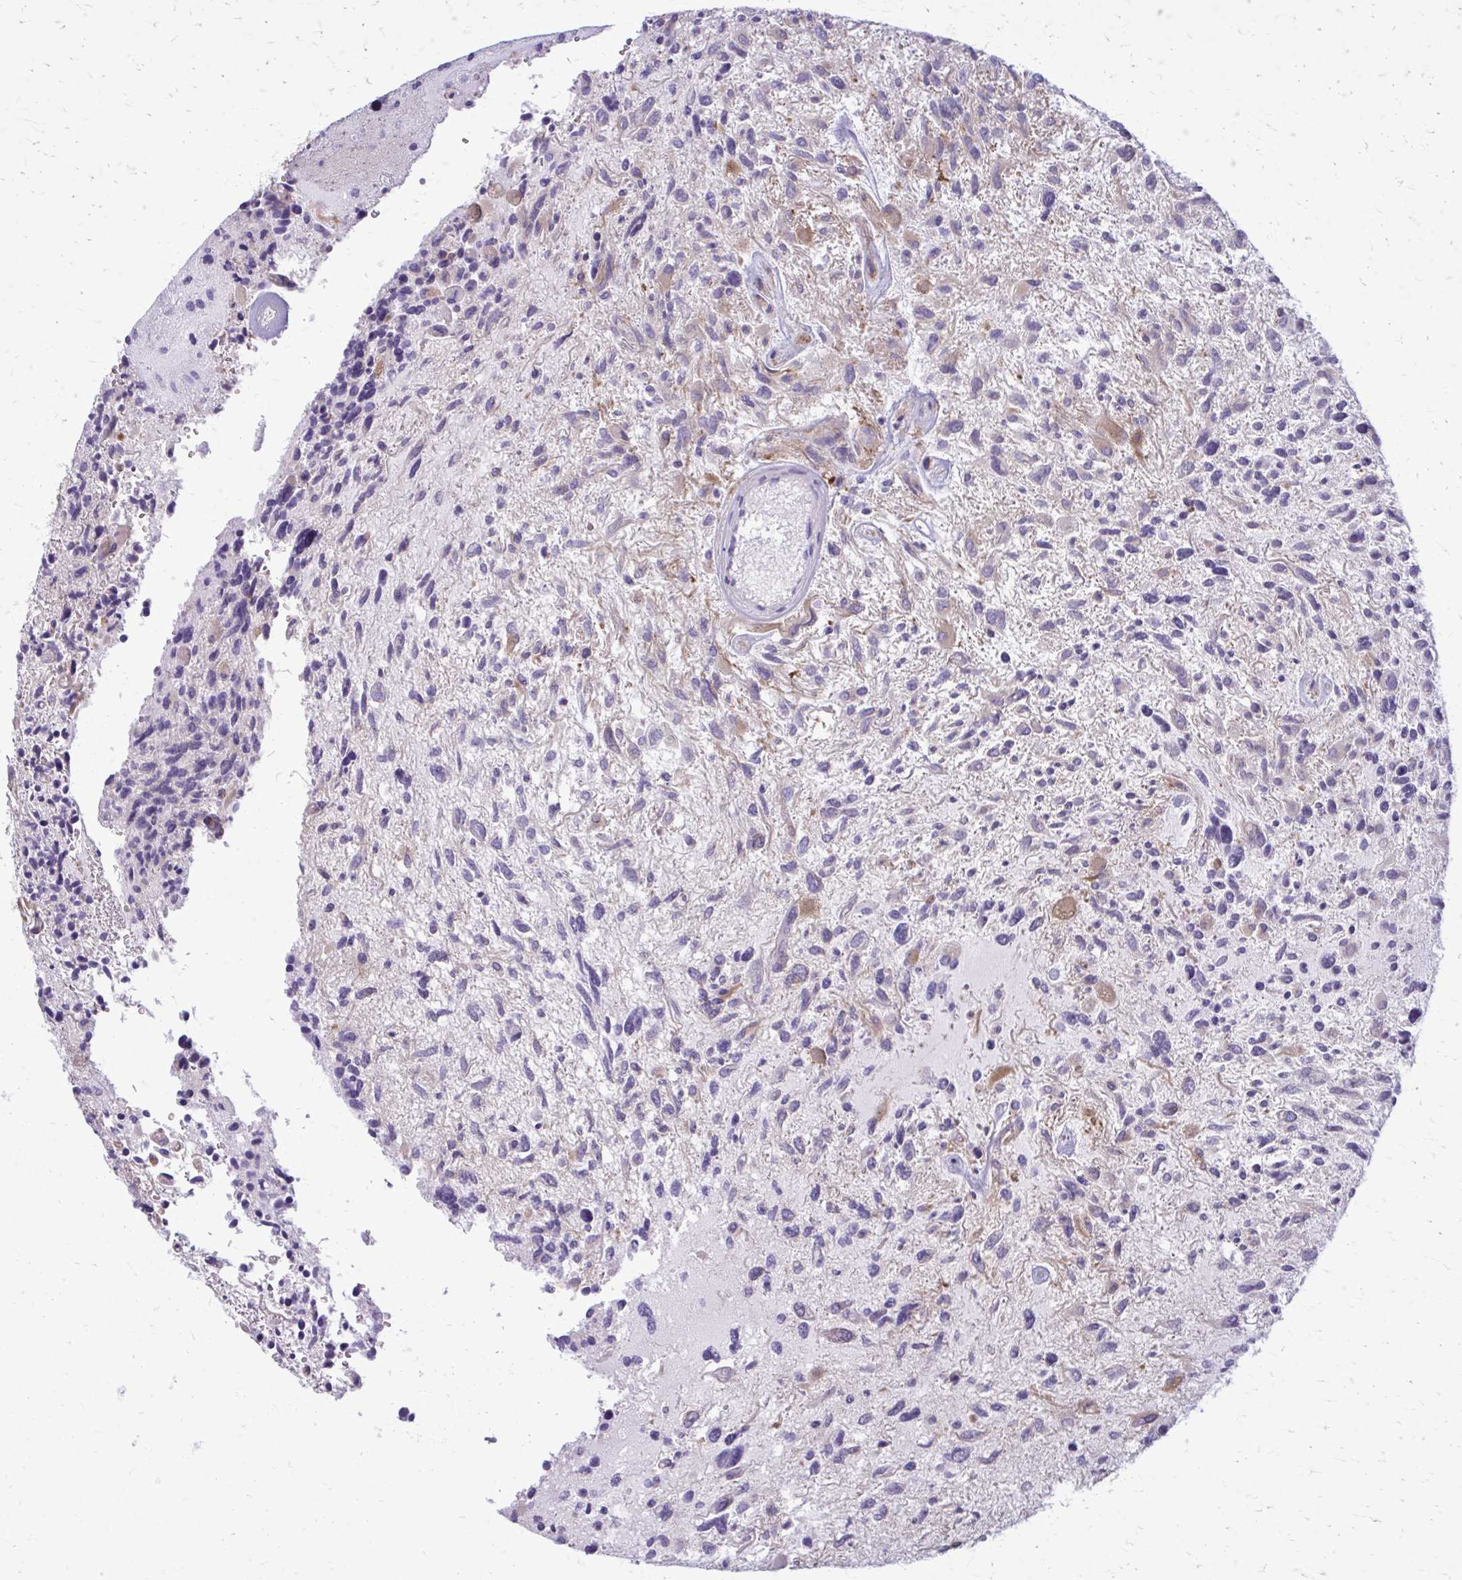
{"staining": {"intensity": "negative", "quantity": "none", "location": "none"}, "tissue": "glioma", "cell_type": "Tumor cells", "image_type": "cancer", "snomed": [{"axis": "morphology", "description": "Glioma, malignant, High grade"}, {"axis": "topography", "description": "Brain"}], "caption": "Malignant high-grade glioma stained for a protein using immunohistochemistry demonstrates no positivity tumor cells.", "gene": "NUMBL", "patient": {"sex": "female", "age": 11}}